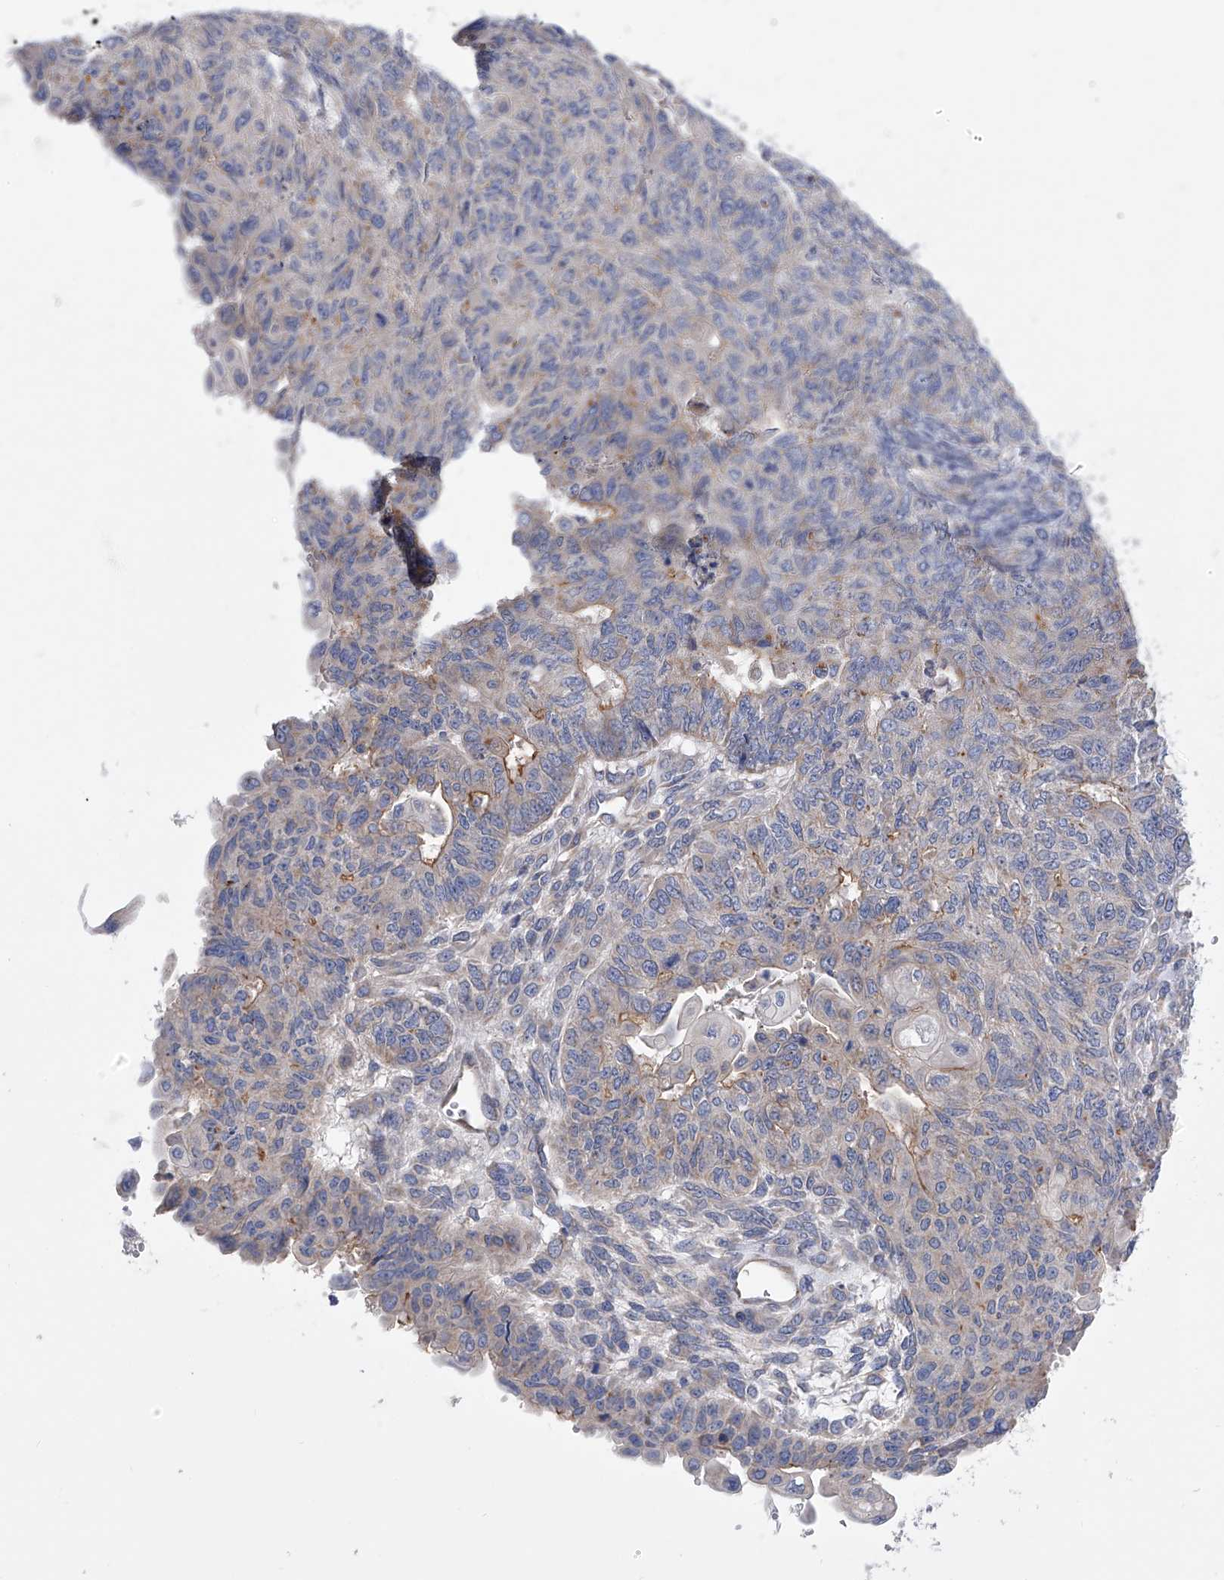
{"staining": {"intensity": "weak", "quantity": "<25%", "location": "cytoplasmic/membranous"}, "tissue": "endometrial cancer", "cell_type": "Tumor cells", "image_type": "cancer", "snomed": [{"axis": "morphology", "description": "Adenocarcinoma, NOS"}, {"axis": "topography", "description": "Endometrium"}], "caption": "Histopathology image shows no significant protein expression in tumor cells of endometrial adenocarcinoma.", "gene": "MLYCD", "patient": {"sex": "female", "age": 32}}